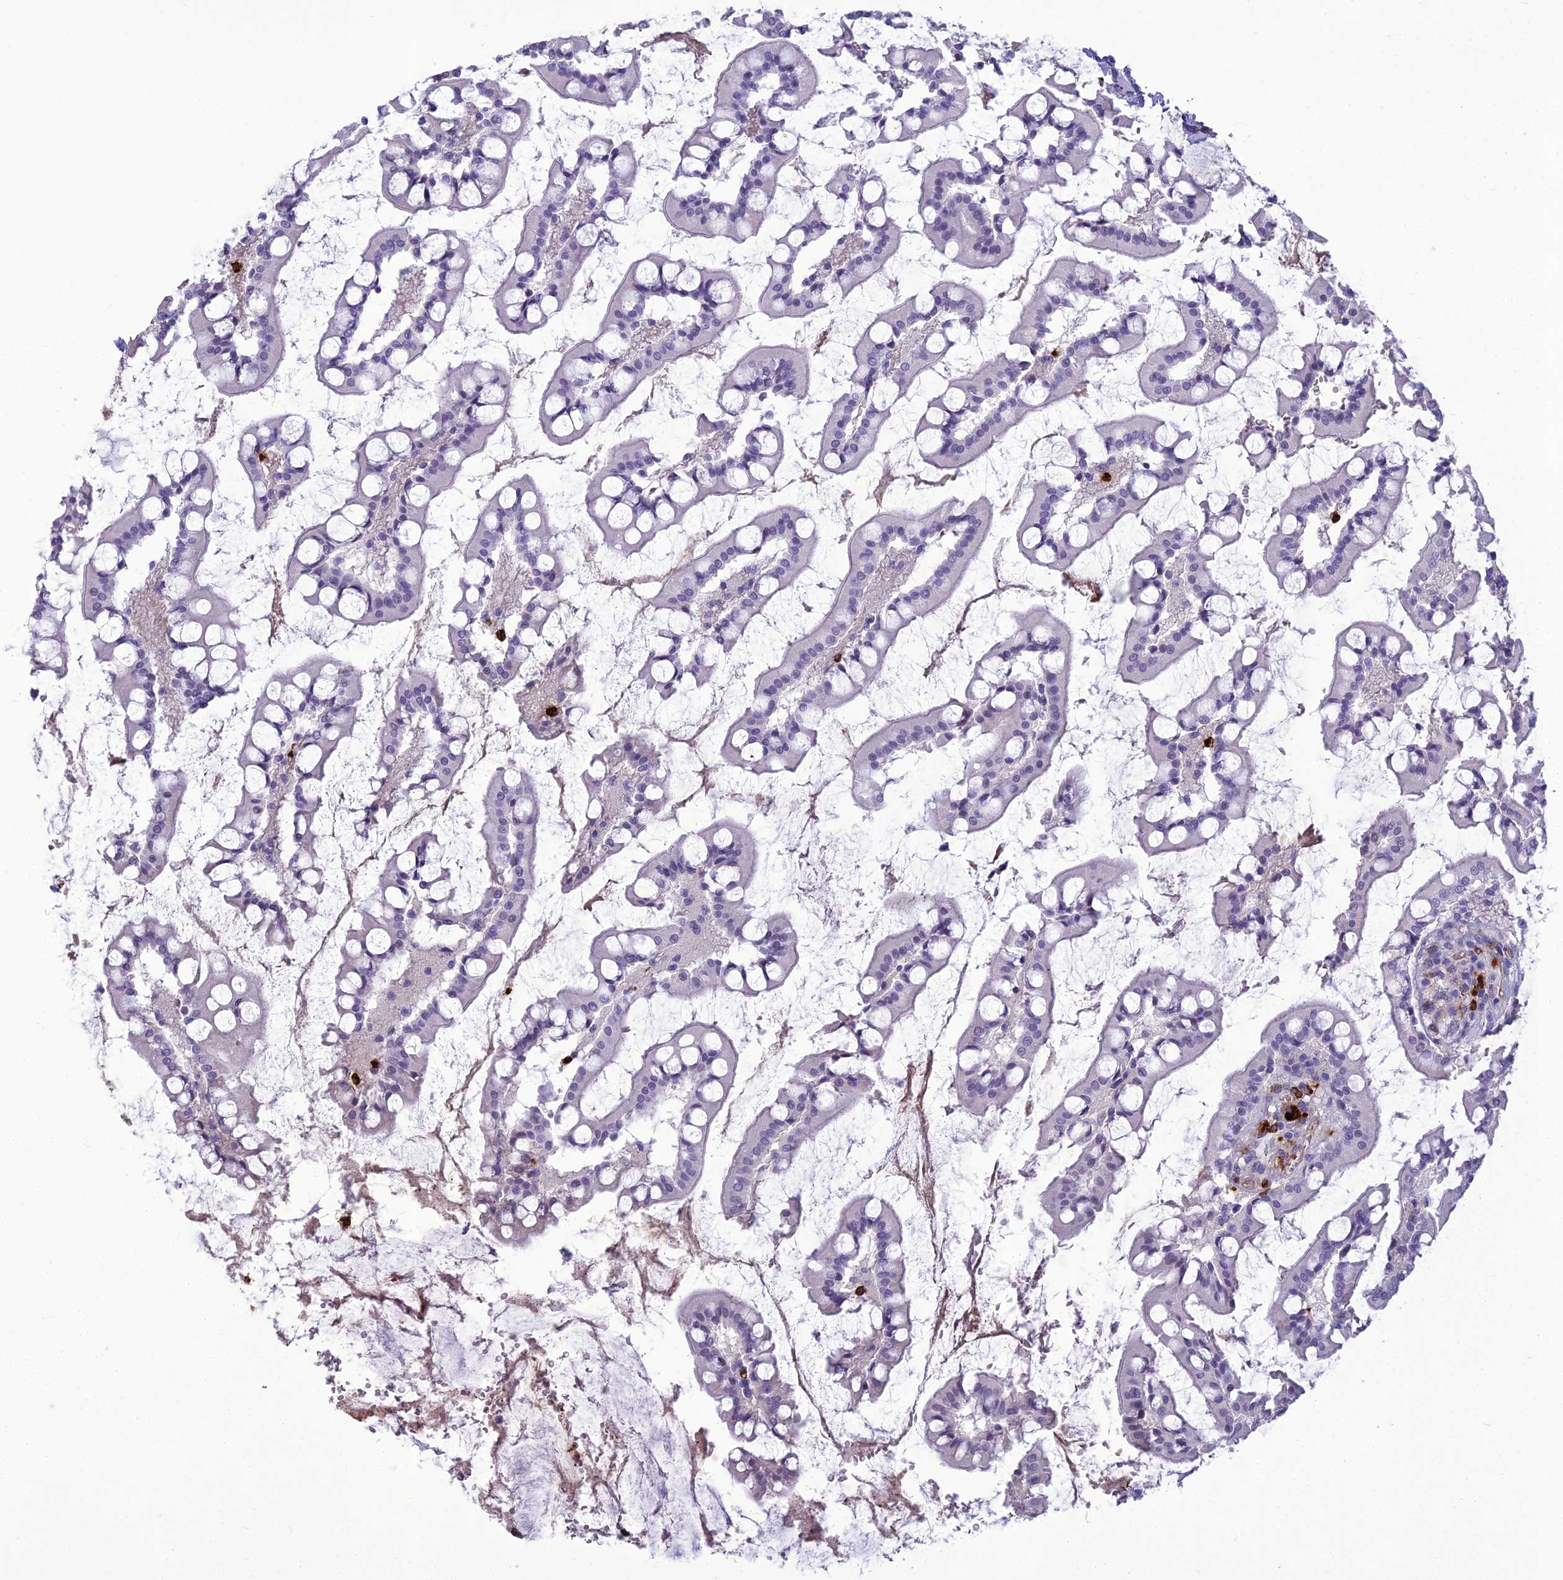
{"staining": {"intensity": "negative", "quantity": "none", "location": "none"}, "tissue": "small intestine", "cell_type": "Glandular cells", "image_type": "normal", "snomed": [{"axis": "morphology", "description": "Normal tissue, NOS"}, {"axis": "topography", "description": "Small intestine"}], "caption": "This is a photomicrograph of immunohistochemistry (IHC) staining of benign small intestine, which shows no staining in glandular cells. The staining is performed using DAB brown chromogen with nuclei counter-stained in using hematoxylin.", "gene": "BBS7", "patient": {"sex": "male", "age": 52}}